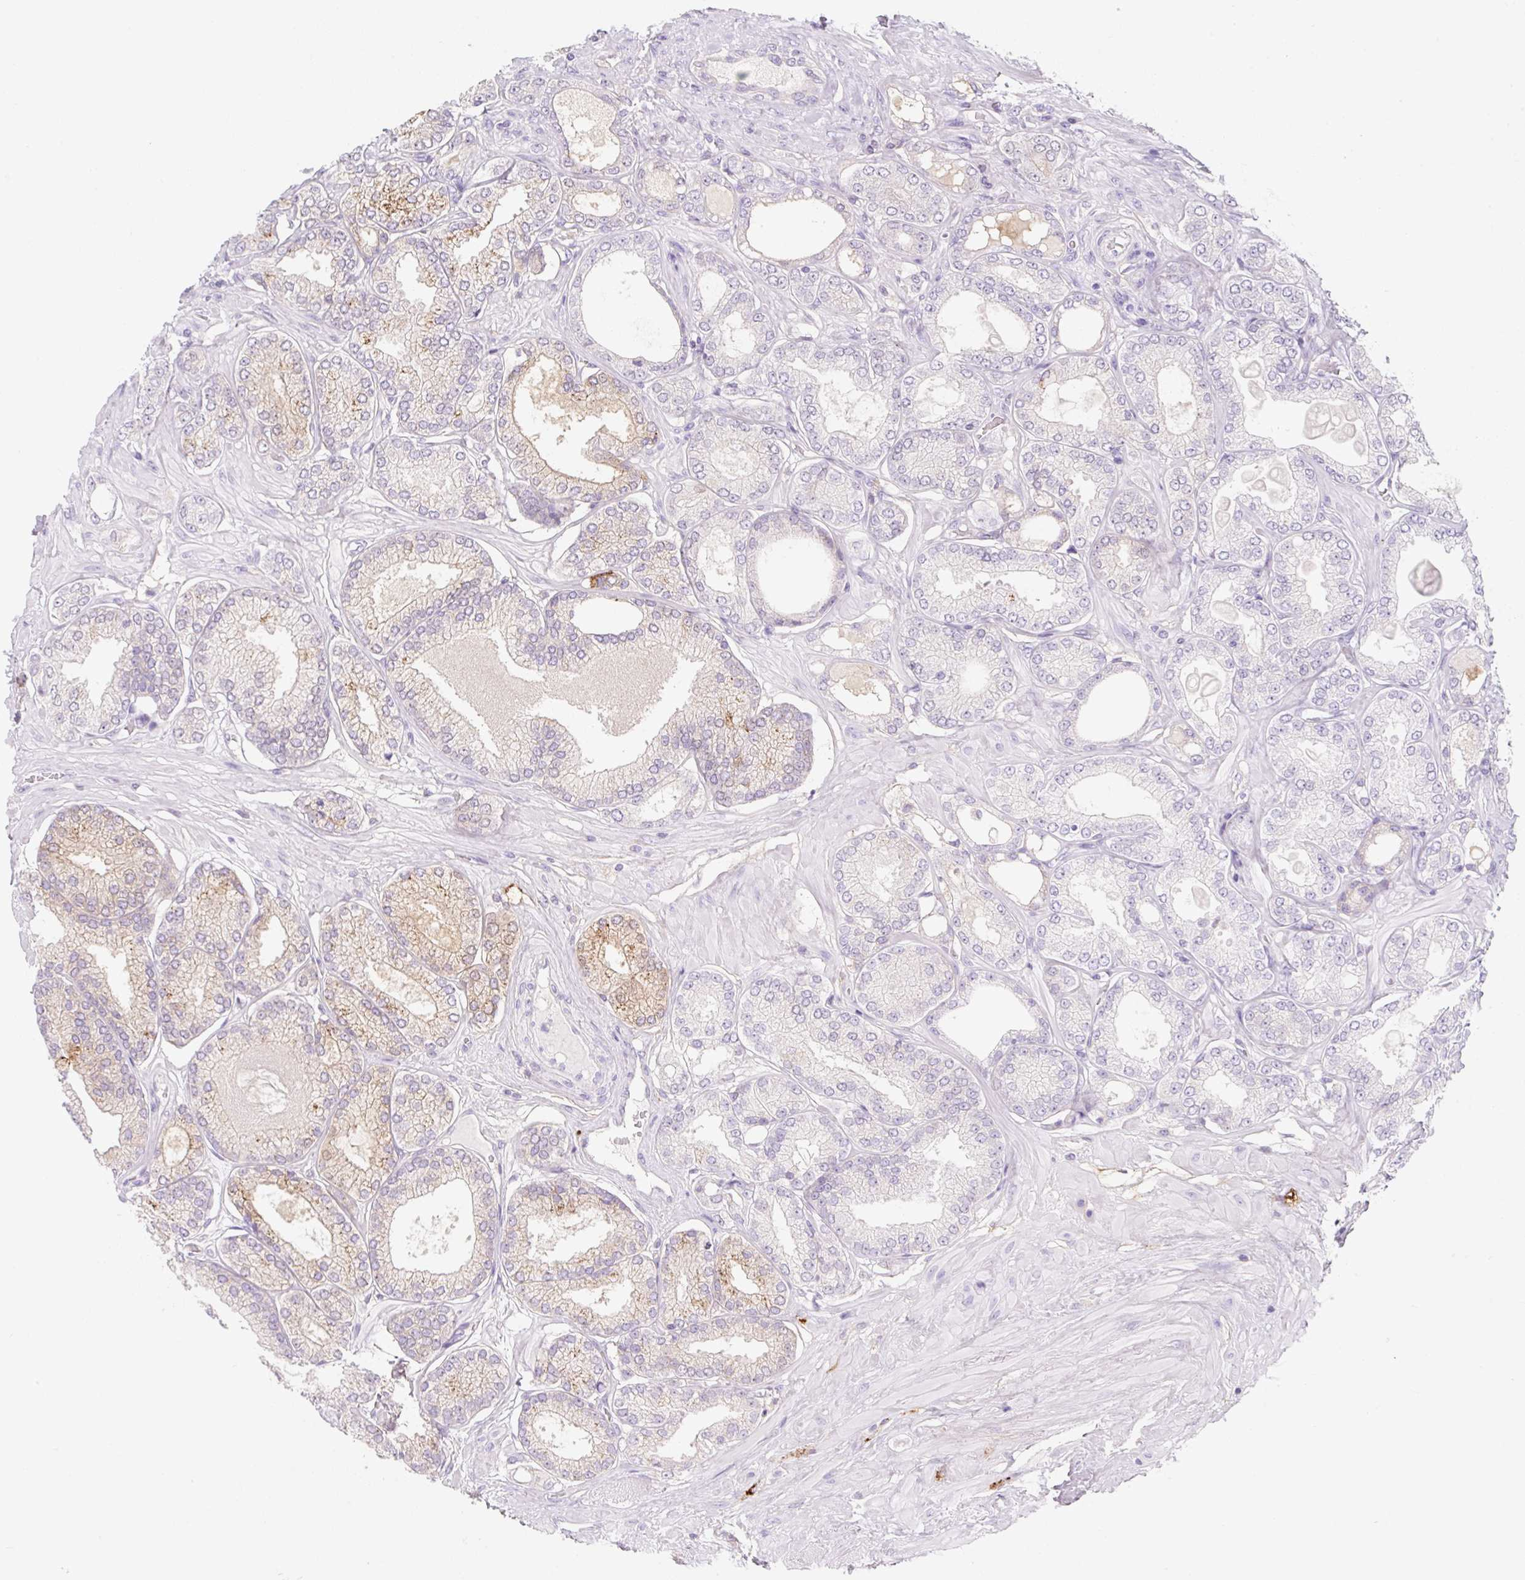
{"staining": {"intensity": "weak", "quantity": "<25%", "location": "cytoplasmic/membranous"}, "tissue": "prostate cancer", "cell_type": "Tumor cells", "image_type": "cancer", "snomed": [{"axis": "morphology", "description": "Adenocarcinoma, High grade"}, {"axis": "topography", "description": "Prostate"}], "caption": "An immunohistochemistry photomicrograph of adenocarcinoma (high-grade) (prostate) is shown. There is no staining in tumor cells of adenocarcinoma (high-grade) (prostate).", "gene": "LYVE1", "patient": {"sex": "male", "age": 68}}